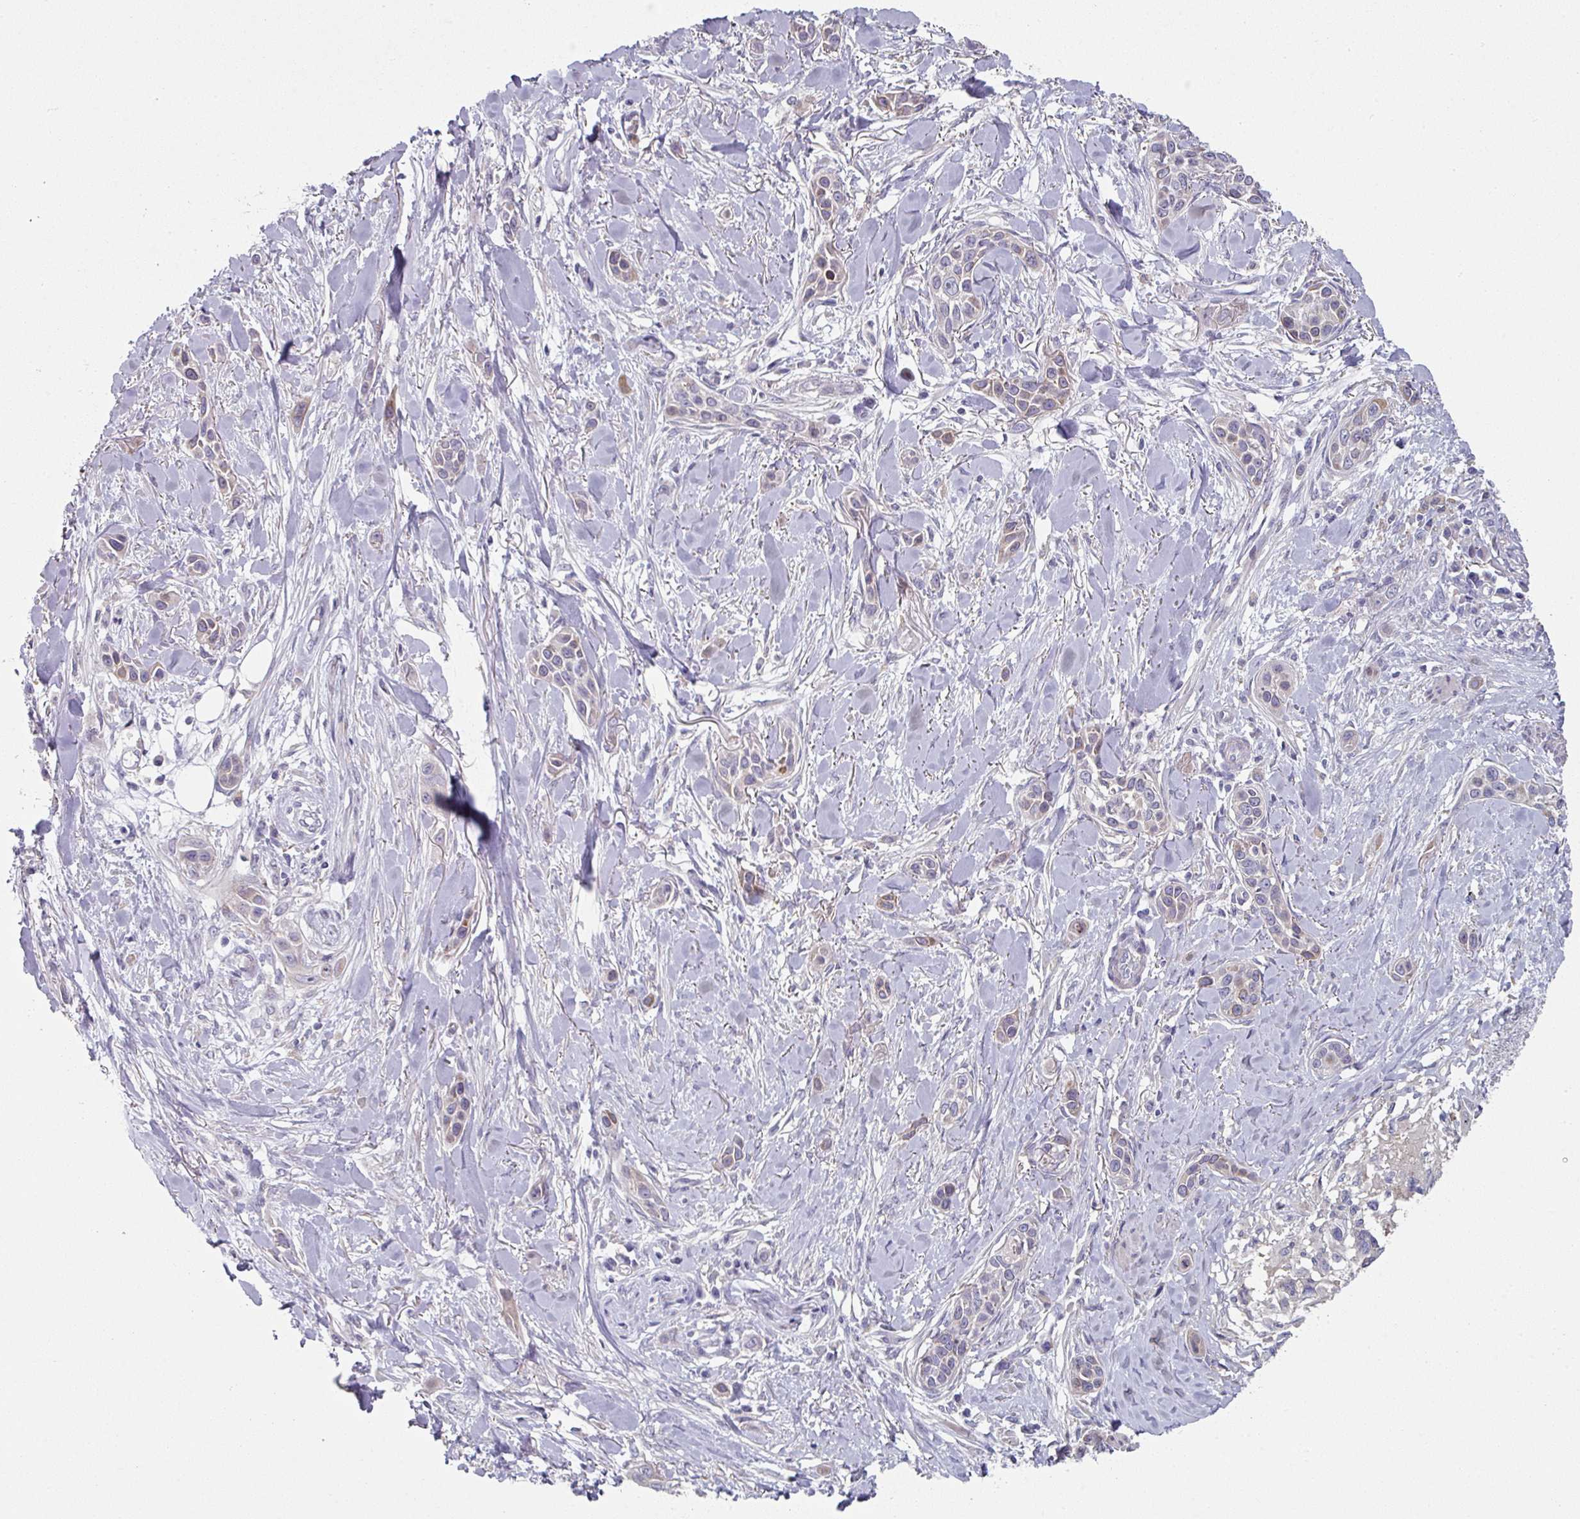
{"staining": {"intensity": "weak", "quantity": "<25%", "location": "cytoplasmic/membranous"}, "tissue": "skin cancer", "cell_type": "Tumor cells", "image_type": "cancer", "snomed": [{"axis": "morphology", "description": "Squamous cell carcinoma, NOS"}, {"axis": "topography", "description": "Skin"}], "caption": "A high-resolution histopathology image shows immunohistochemistry staining of skin squamous cell carcinoma, which shows no significant expression in tumor cells. Brightfield microscopy of IHC stained with DAB (brown) and hematoxylin (blue), captured at high magnification.", "gene": "WSB2", "patient": {"sex": "female", "age": 69}}